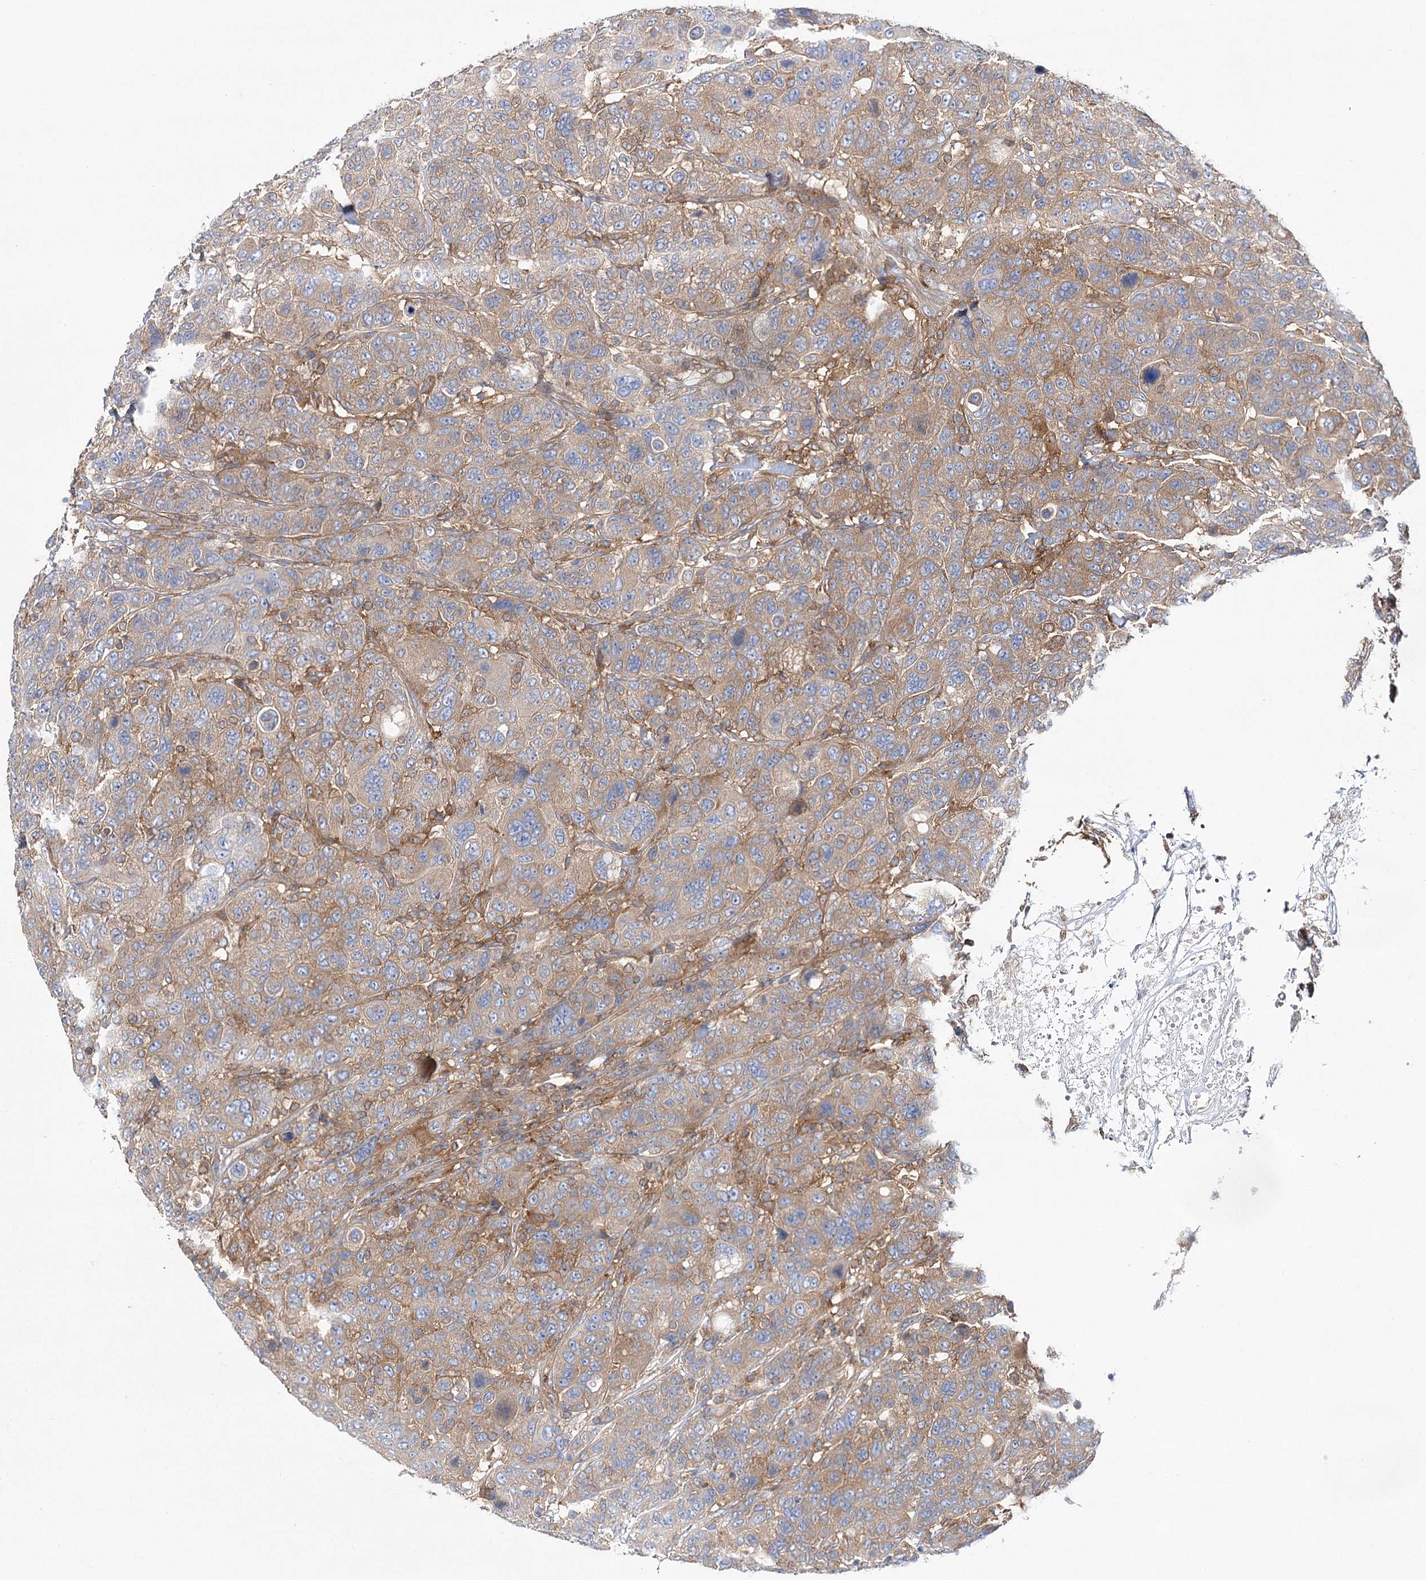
{"staining": {"intensity": "weak", "quantity": "25%-75%", "location": "cytoplasmic/membranous"}, "tissue": "breast cancer", "cell_type": "Tumor cells", "image_type": "cancer", "snomed": [{"axis": "morphology", "description": "Duct carcinoma"}, {"axis": "topography", "description": "Breast"}], "caption": "Breast intraductal carcinoma stained with DAB (3,3'-diaminobenzidine) immunohistochemistry (IHC) shows low levels of weak cytoplasmic/membranous expression in about 25%-75% of tumor cells.", "gene": "ABRAXAS2", "patient": {"sex": "female", "age": 37}}